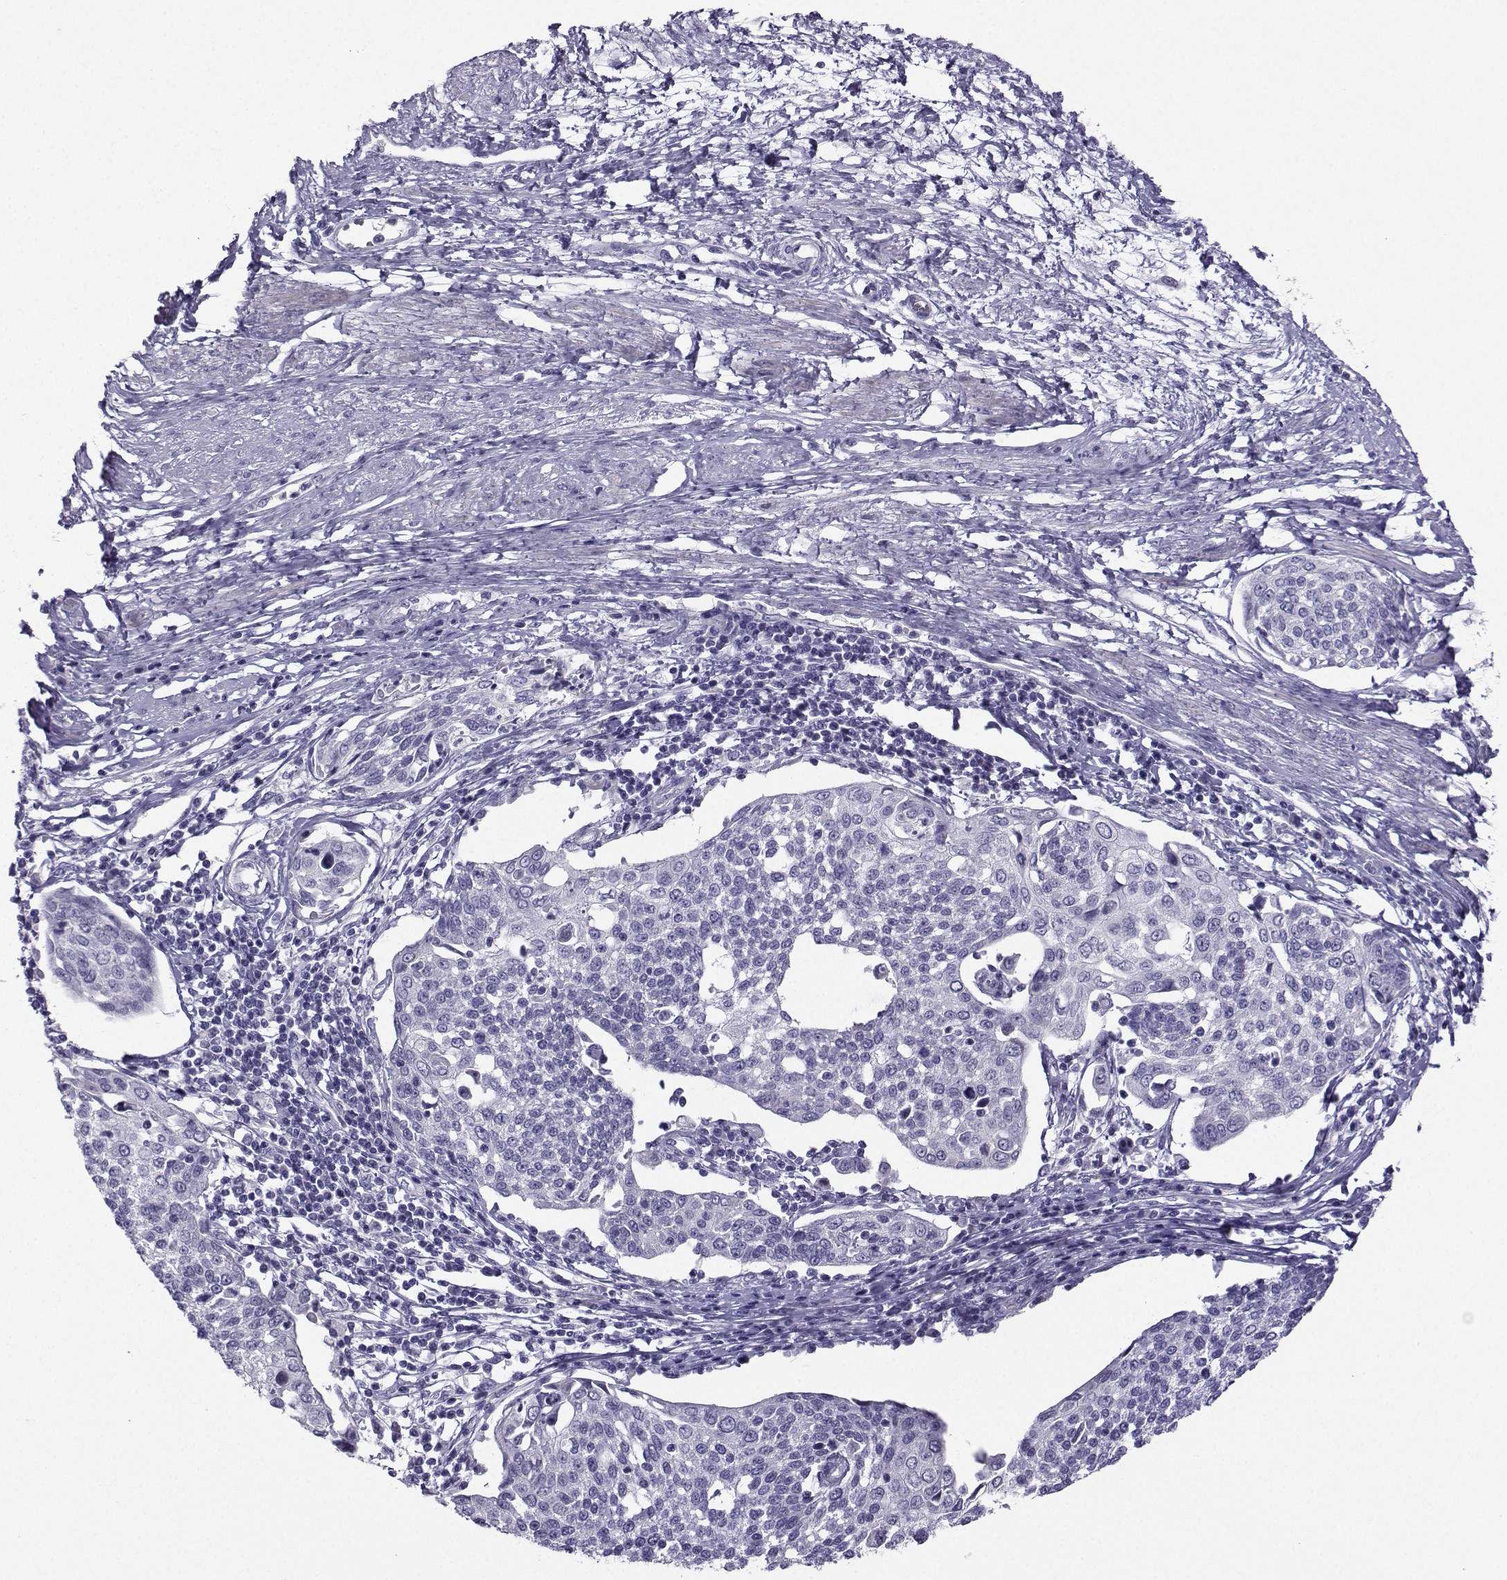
{"staining": {"intensity": "negative", "quantity": "none", "location": "none"}, "tissue": "cervical cancer", "cell_type": "Tumor cells", "image_type": "cancer", "snomed": [{"axis": "morphology", "description": "Squamous cell carcinoma, NOS"}, {"axis": "topography", "description": "Cervix"}], "caption": "Tumor cells are negative for protein expression in human cervical squamous cell carcinoma.", "gene": "FBXO24", "patient": {"sex": "female", "age": 34}}